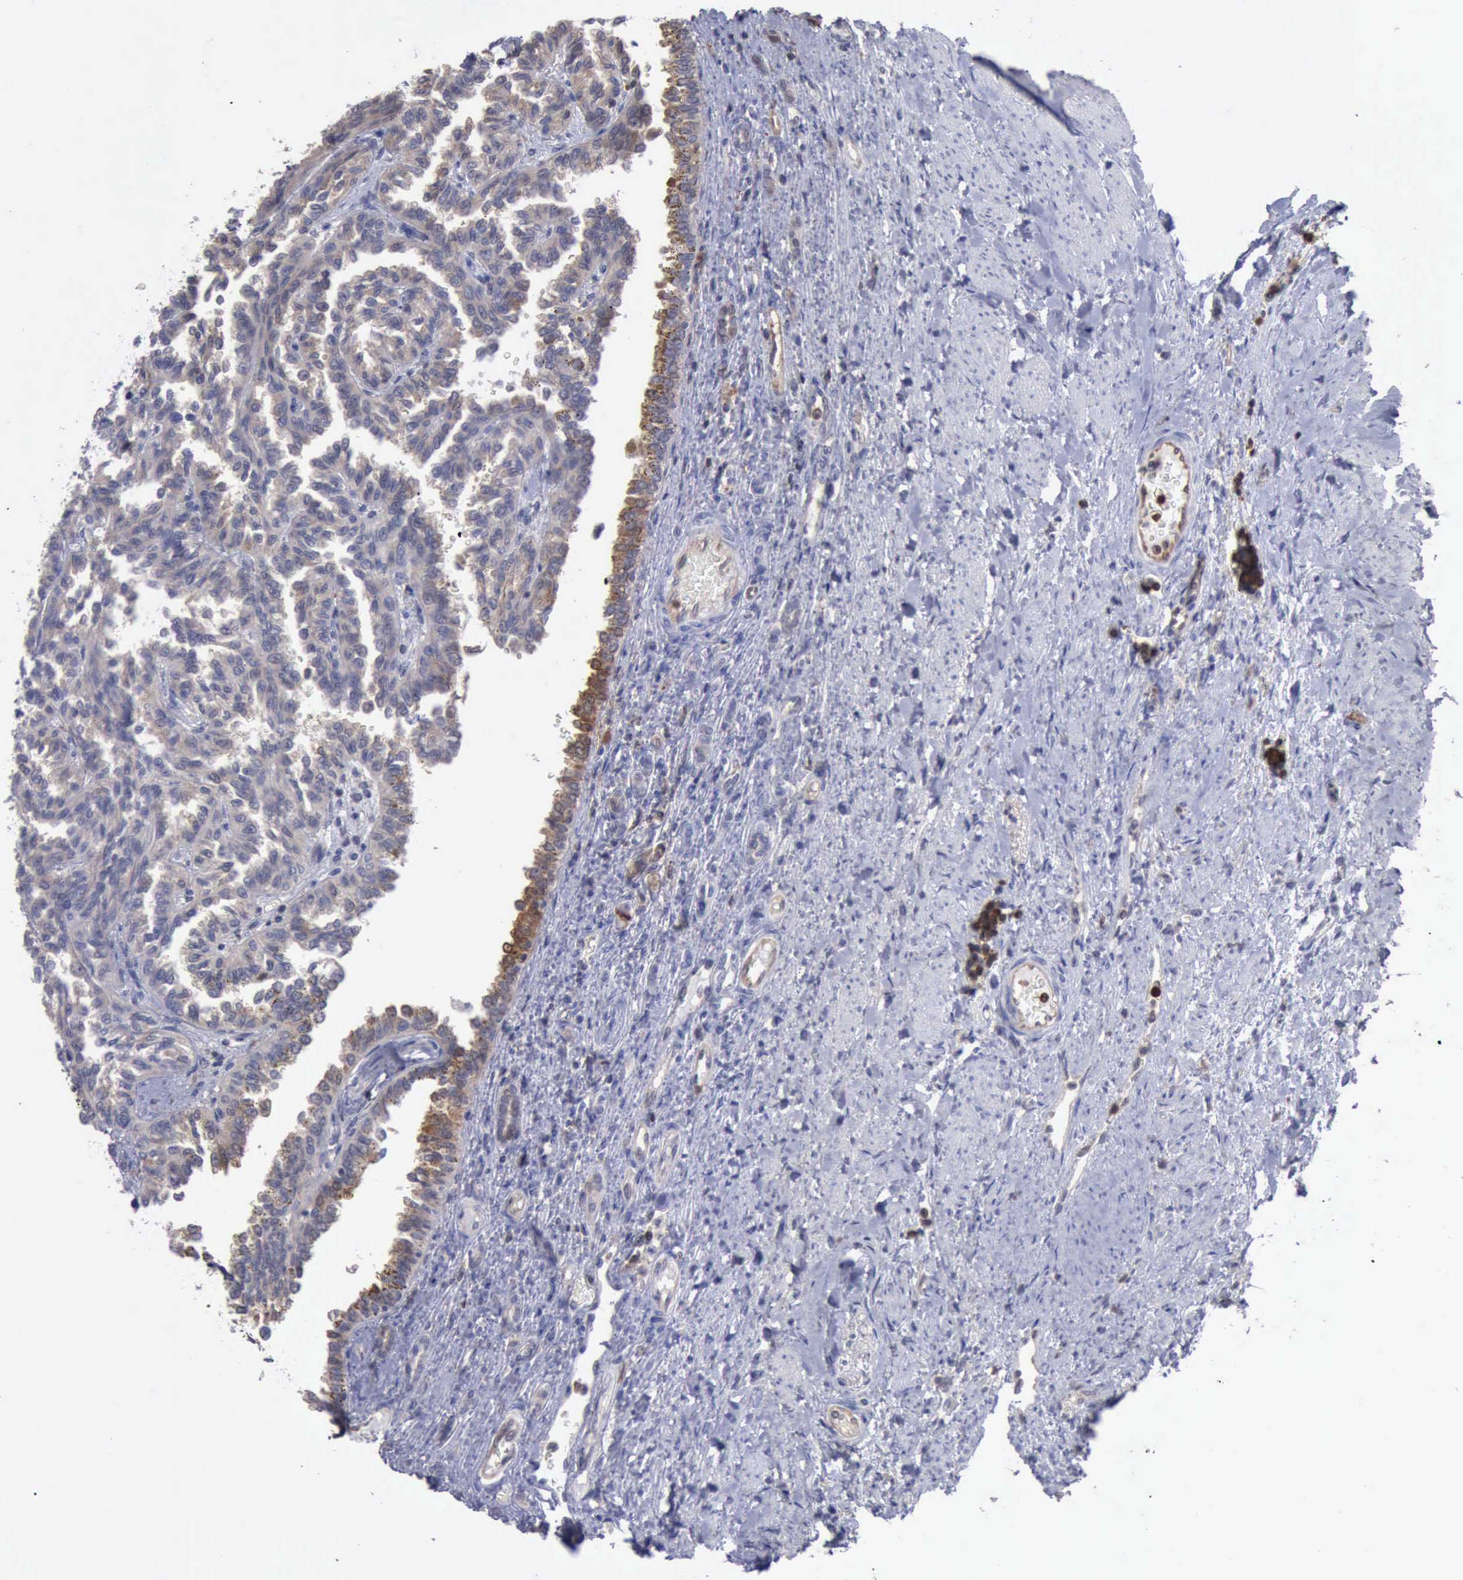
{"staining": {"intensity": "weak", "quantity": "25%-75%", "location": "cytoplasmic/membranous"}, "tissue": "renal cancer", "cell_type": "Tumor cells", "image_type": "cancer", "snomed": [{"axis": "morphology", "description": "Inflammation, NOS"}, {"axis": "morphology", "description": "Adenocarcinoma, NOS"}, {"axis": "topography", "description": "Kidney"}], "caption": "DAB immunohistochemical staining of human renal adenocarcinoma demonstrates weak cytoplasmic/membranous protein expression in approximately 25%-75% of tumor cells. Using DAB (3,3'-diaminobenzidine) (brown) and hematoxylin (blue) stains, captured at high magnification using brightfield microscopy.", "gene": "STAT1", "patient": {"sex": "male", "age": 68}}